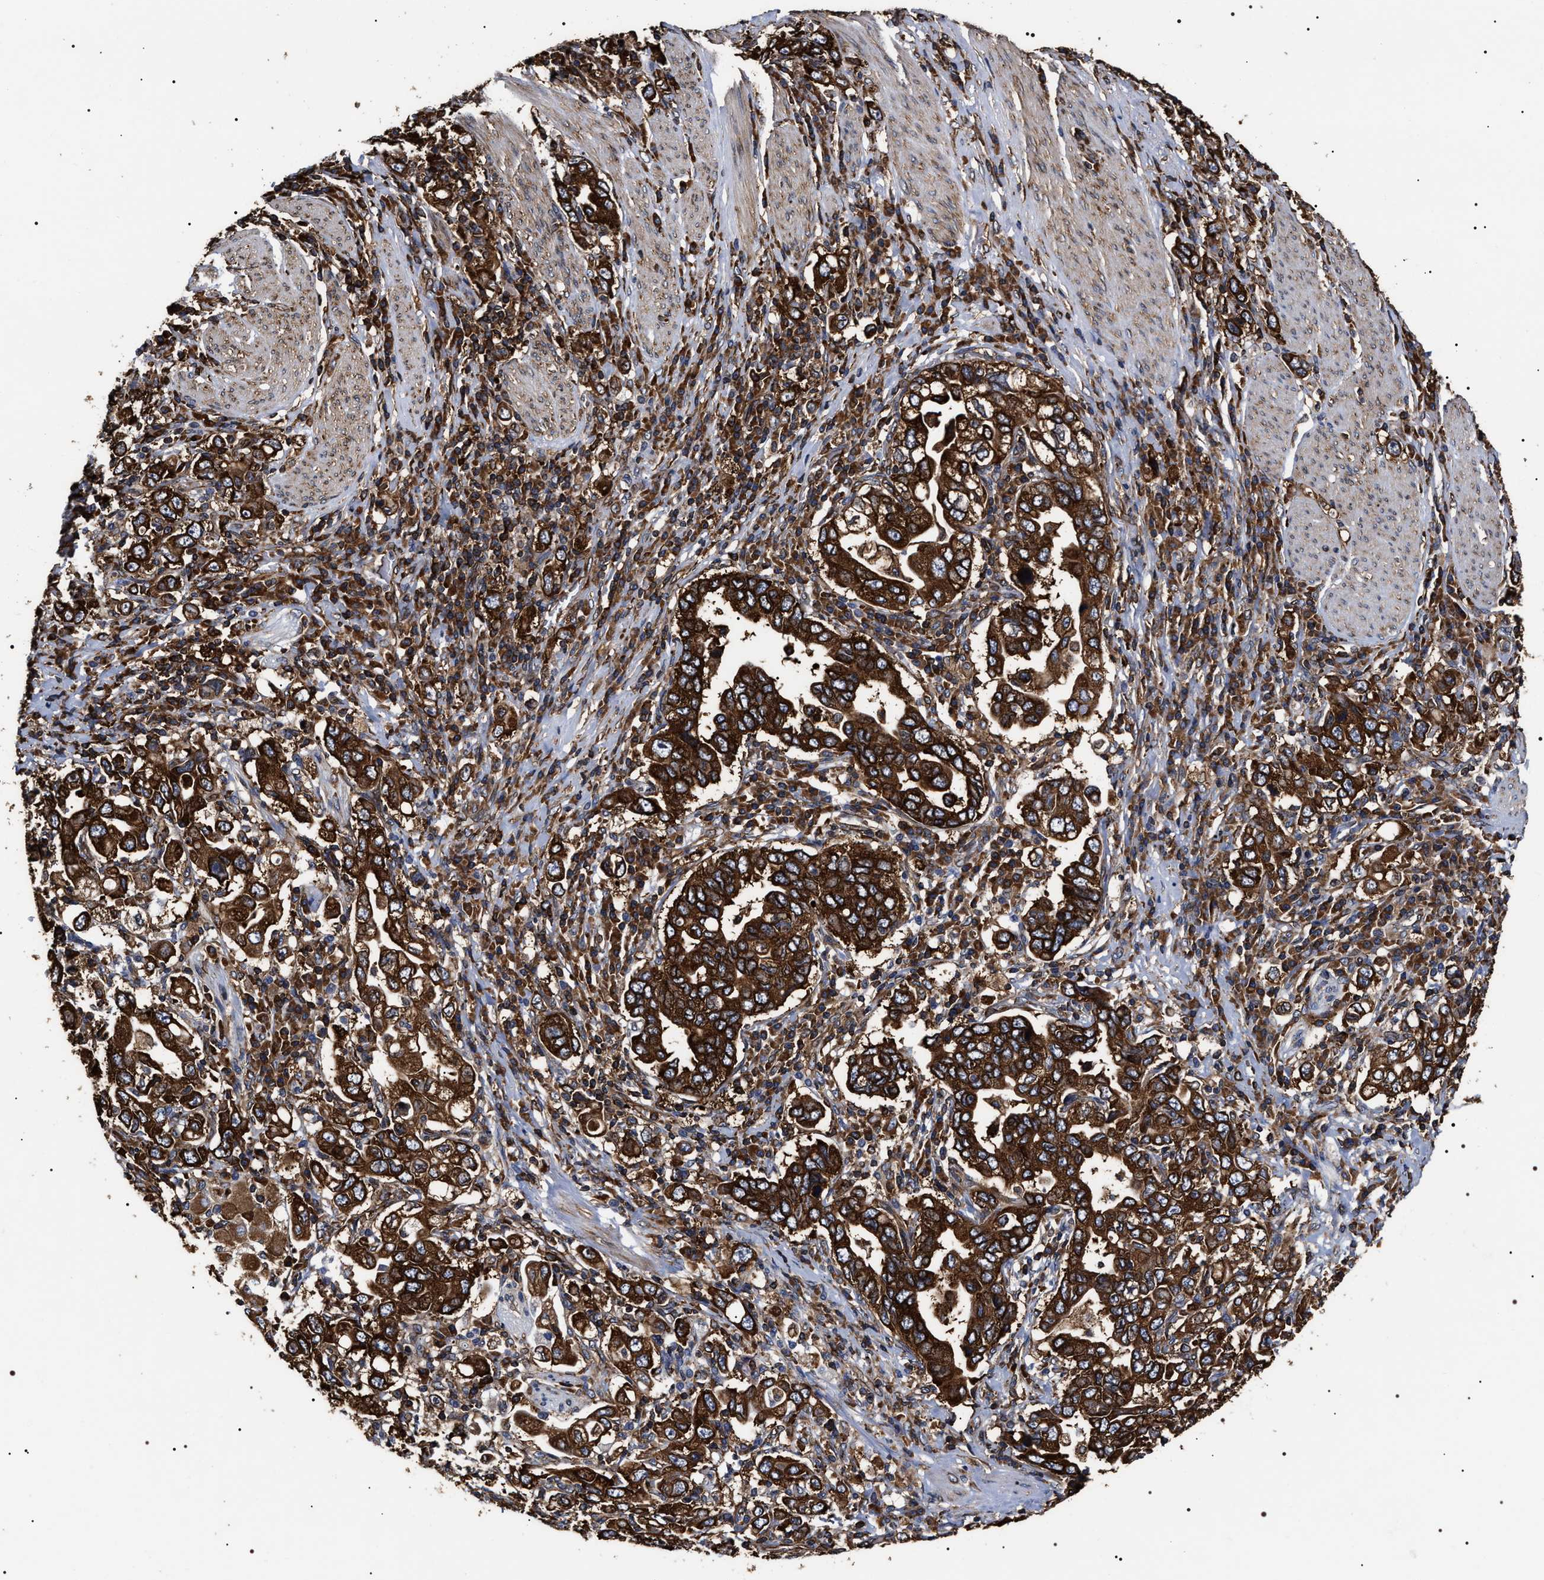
{"staining": {"intensity": "strong", "quantity": ">75%", "location": "cytoplasmic/membranous"}, "tissue": "stomach cancer", "cell_type": "Tumor cells", "image_type": "cancer", "snomed": [{"axis": "morphology", "description": "Adenocarcinoma, NOS"}, {"axis": "topography", "description": "Stomach, upper"}], "caption": "Approximately >75% of tumor cells in human adenocarcinoma (stomach) reveal strong cytoplasmic/membranous protein positivity as visualized by brown immunohistochemical staining.", "gene": "SERBP1", "patient": {"sex": "male", "age": 62}}